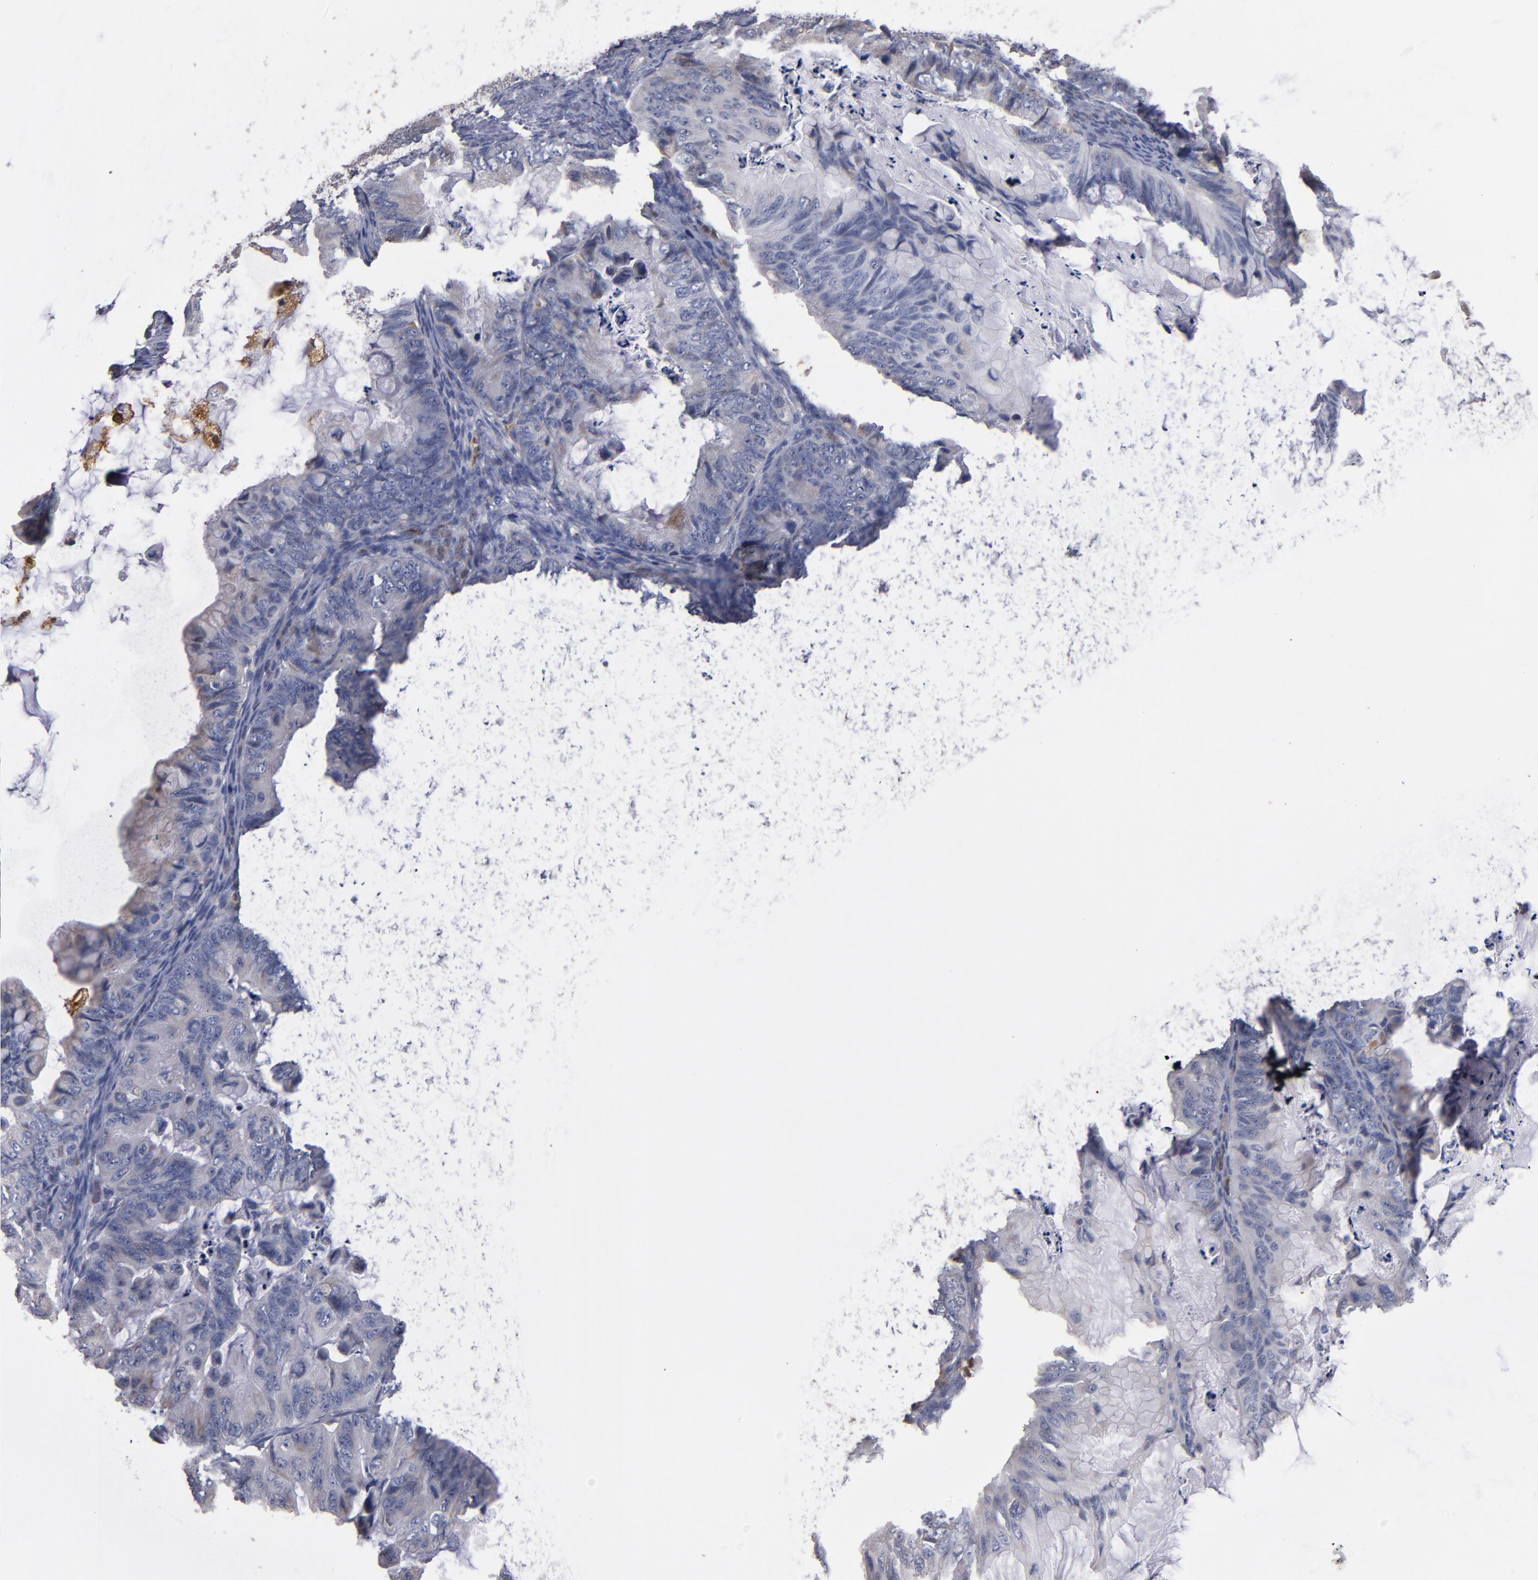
{"staining": {"intensity": "negative", "quantity": "none", "location": "none"}, "tissue": "ovarian cancer", "cell_type": "Tumor cells", "image_type": "cancer", "snomed": [{"axis": "morphology", "description": "Cystadenocarcinoma, mucinous, NOS"}, {"axis": "topography", "description": "Ovary"}], "caption": "The photomicrograph exhibits no significant expression in tumor cells of ovarian cancer (mucinous cystadenocarcinoma).", "gene": "SELP", "patient": {"sex": "female", "age": 36}}